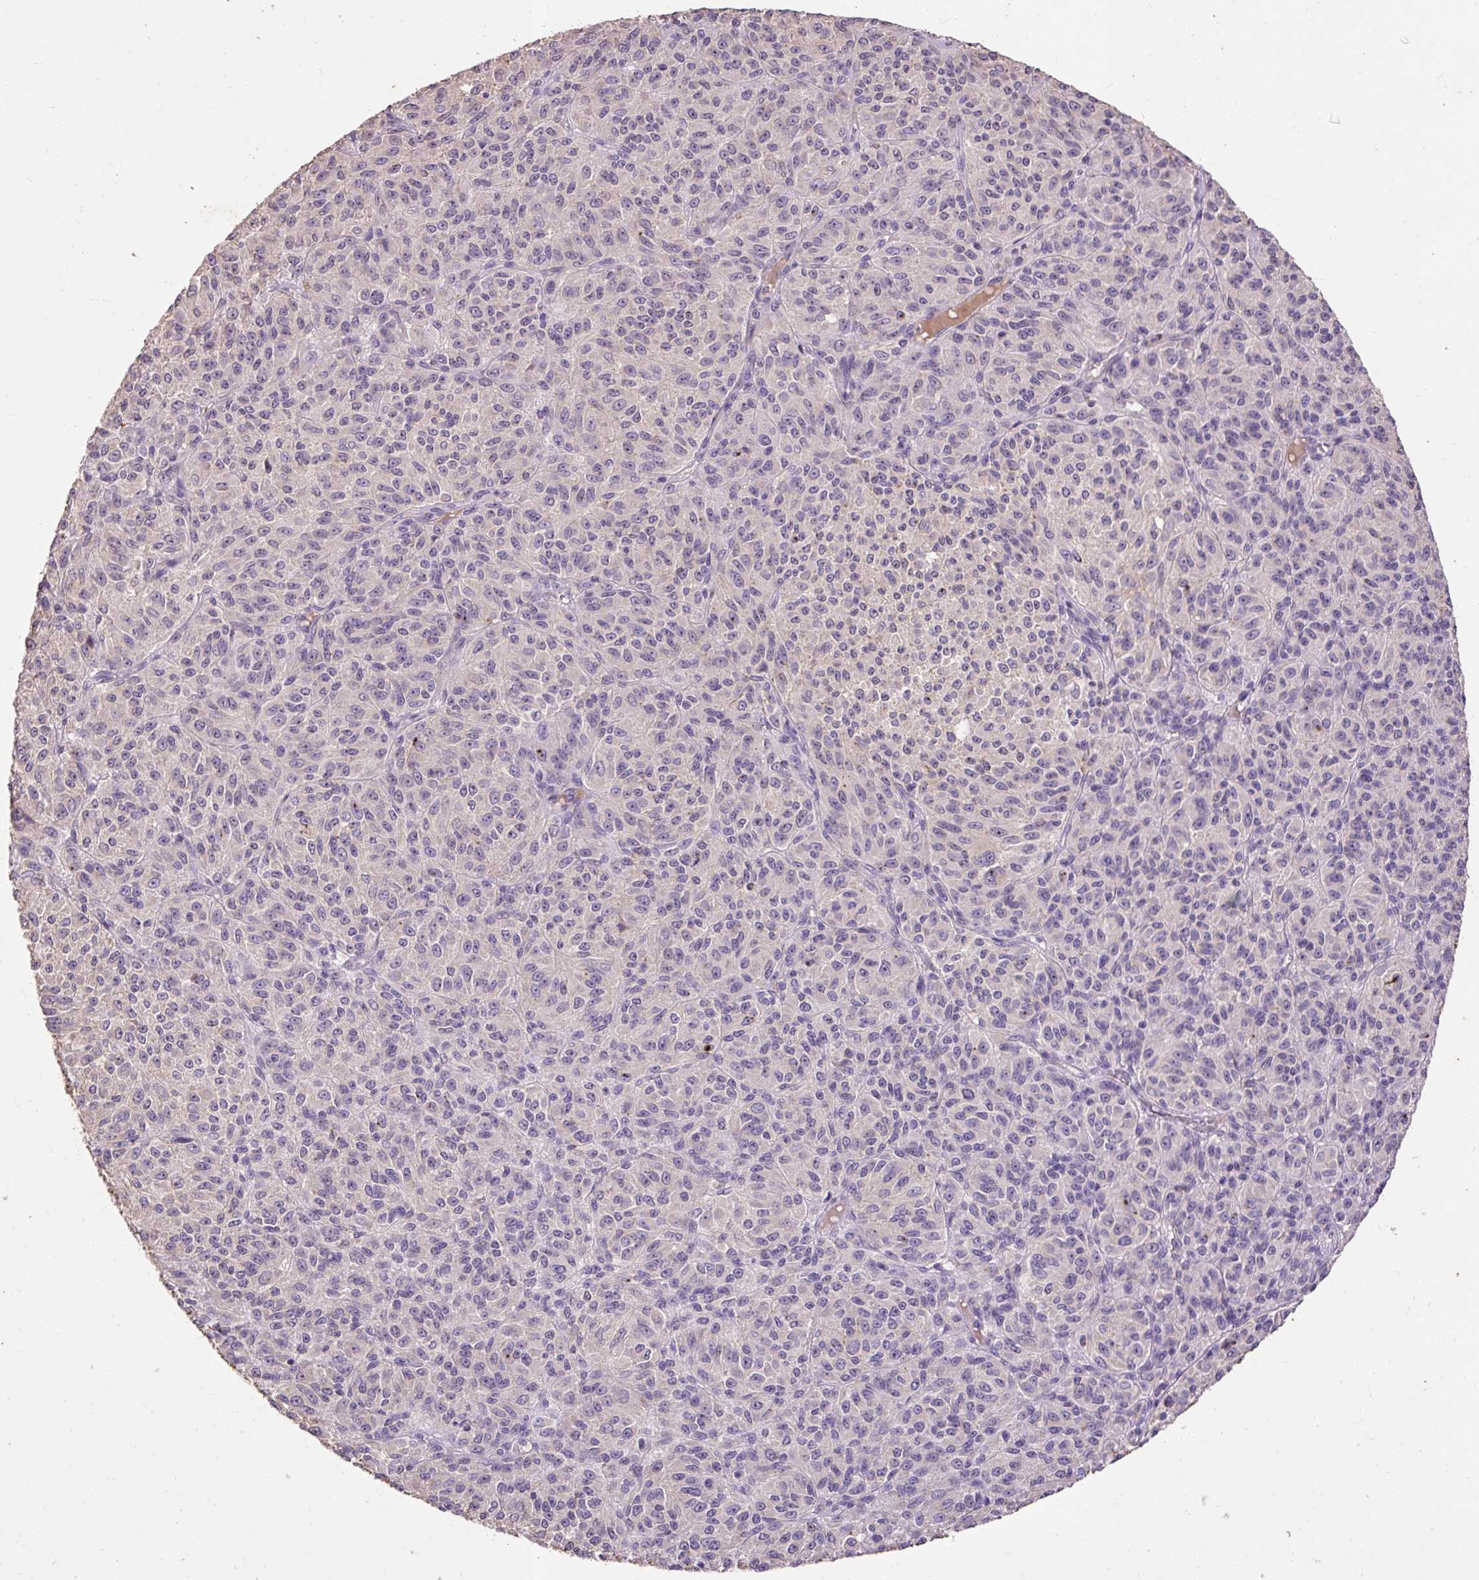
{"staining": {"intensity": "negative", "quantity": "none", "location": "none"}, "tissue": "melanoma", "cell_type": "Tumor cells", "image_type": "cancer", "snomed": [{"axis": "morphology", "description": "Malignant melanoma, Metastatic site"}, {"axis": "topography", "description": "Brain"}], "caption": "Immunohistochemistry histopathology image of neoplastic tissue: human malignant melanoma (metastatic site) stained with DAB demonstrates no significant protein positivity in tumor cells.", "gene": "LRTM2", "patient": {"sex": "female", "age": 56}}